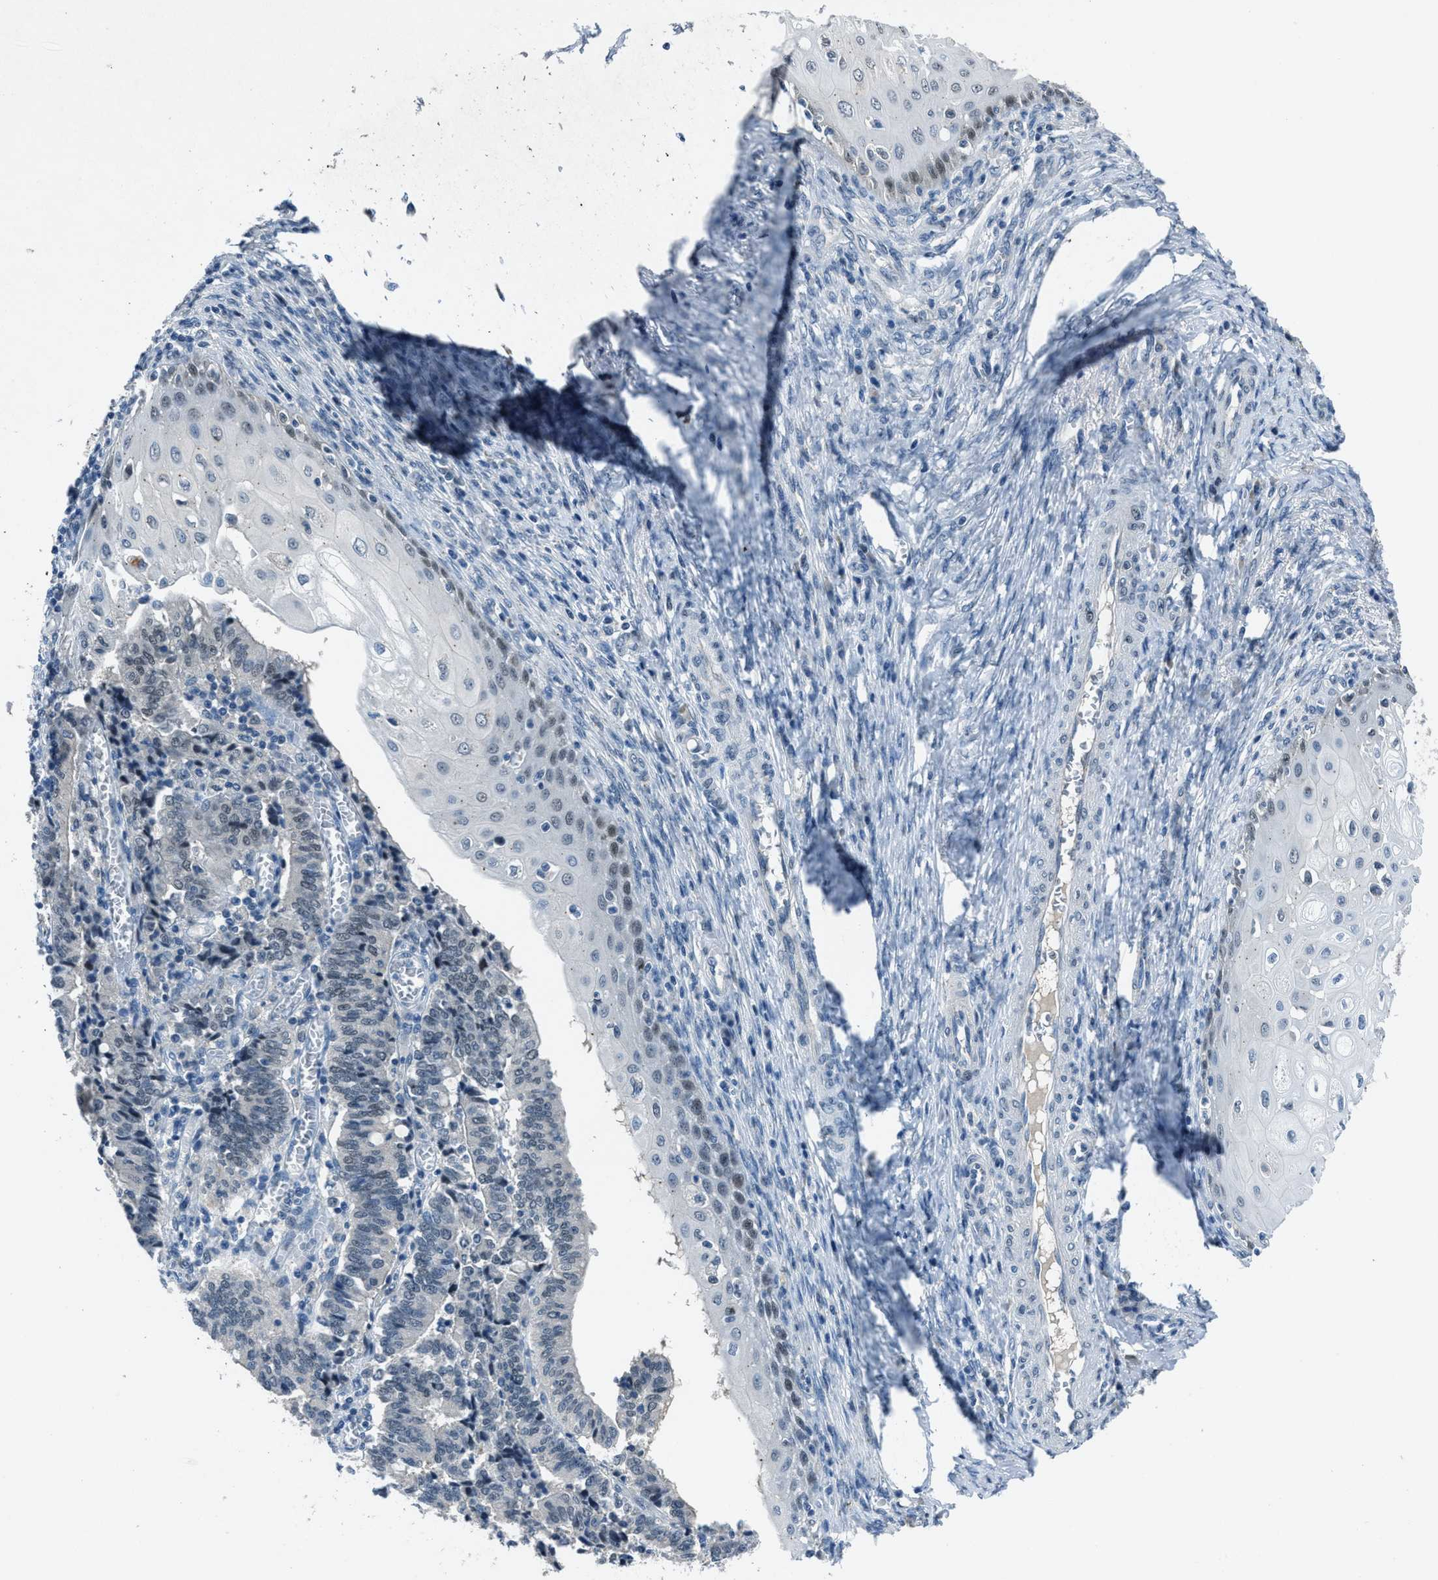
{"staining": {"intensity": "negative", "quantity": "none", "location": "none"}, "tissue": "cervical cancer", "cell_type": "Tumor cells", "image_type": "cancer", "snomed": [{"axis": "morphology", "description": "Adenocarcinoma, NOS"}, {"axis": "topography", "description": "Cervix"}], "caption": "DAB immunohistochemical staining of human adenocarcinoma (cervical) reveals no significant staining in tumor cells. Brightfield microscopy of immunohistochemistry (IHC) stained with DAB (brown) and hematoxylin (blue), captured at high magnification.", "gene": "DUSP19", "patient": {"sex": "female", "age": 44}}